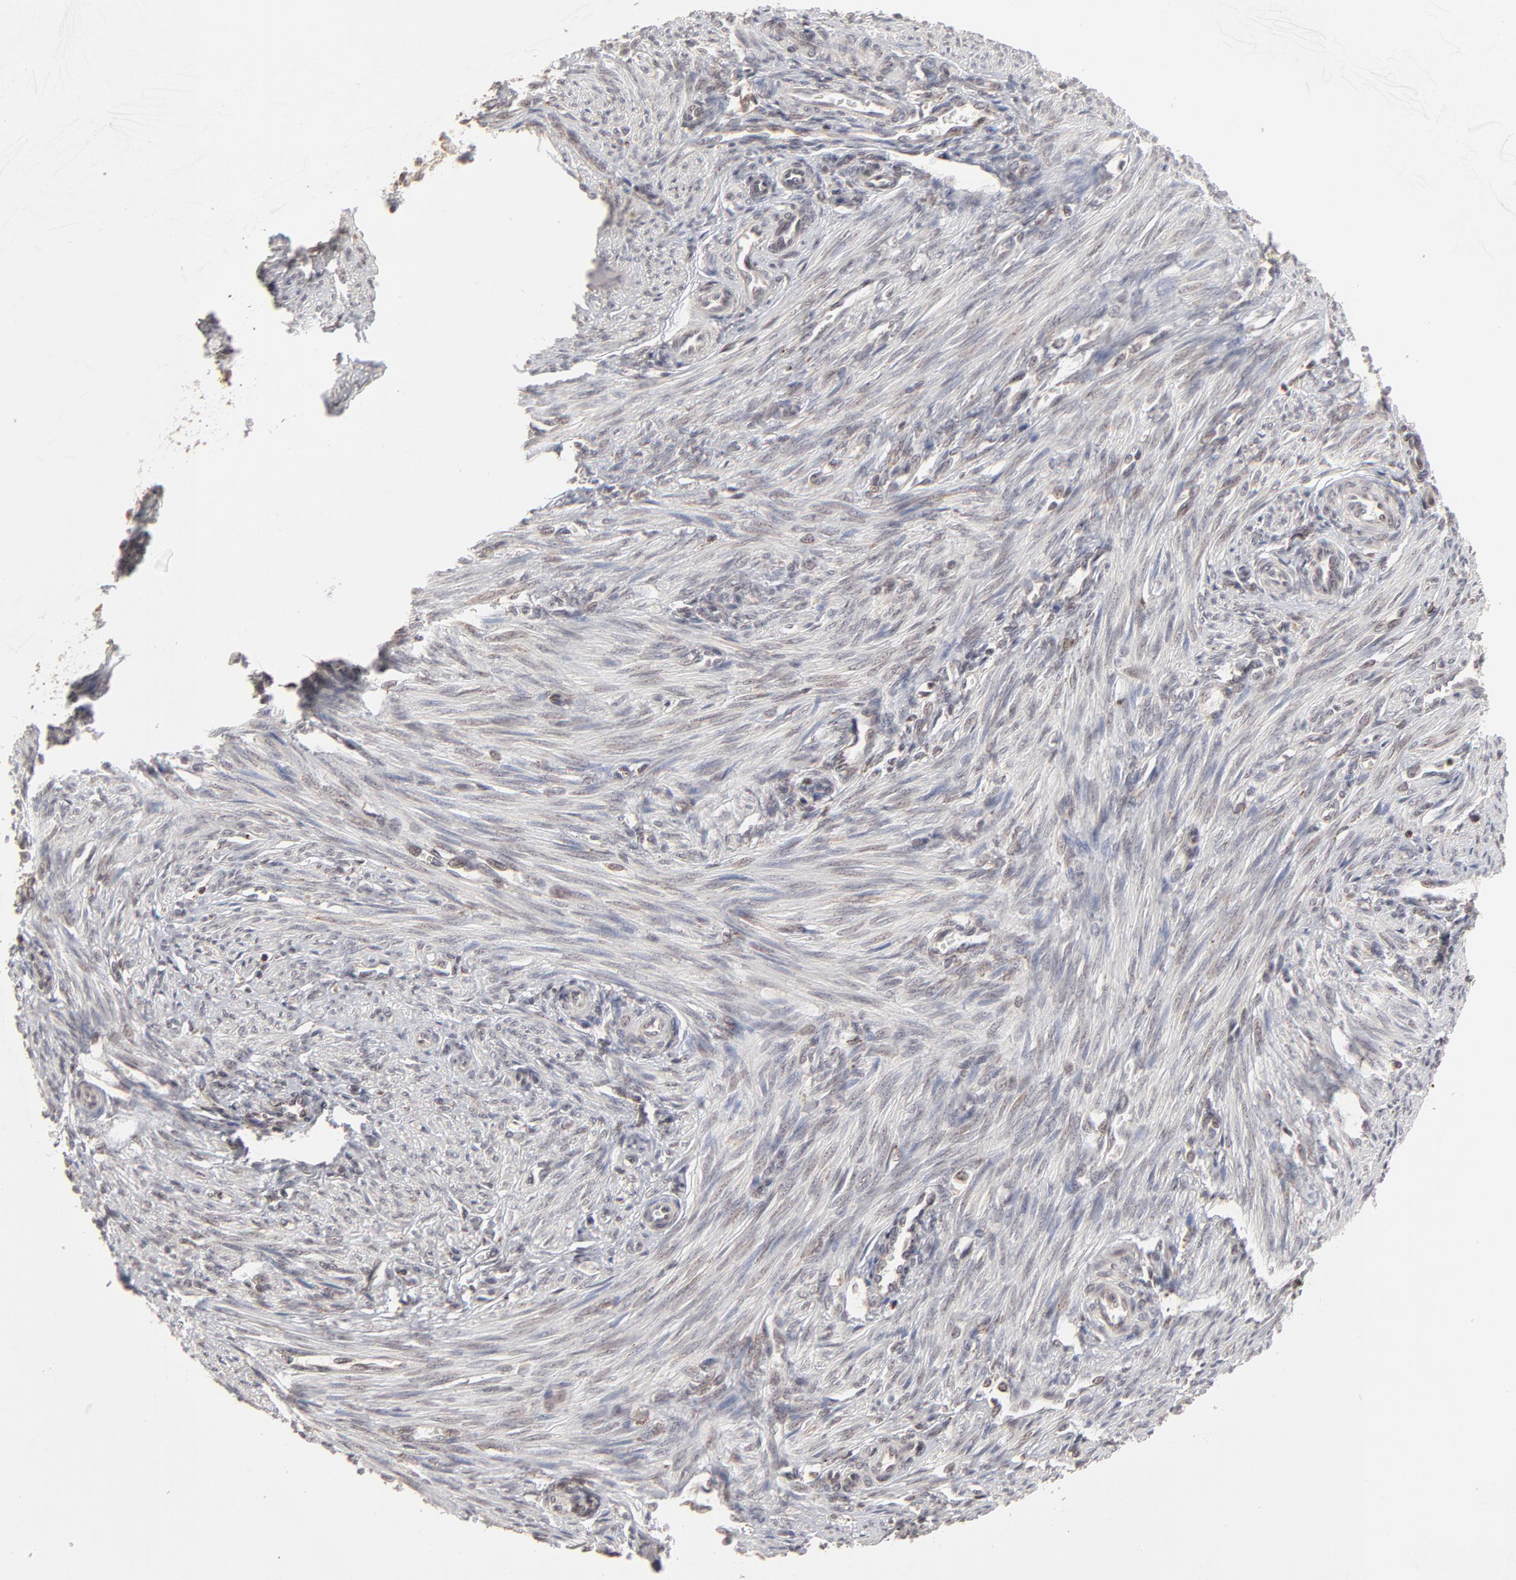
{"staining": {"intensity": "weak", "quantity": "25%-75%", "location": "nuclear"}, "tissue": "endometrium", "cell_type": "Cells in endometrial stroma", "image_type": "normal", "snomed": [{"axis": "morphology", "description": "Normal tissue, NOS"}, {"axis": "topography", "description": "Endometrium"}], "caption": "Unremarkable endometrium reveals weak nuclear positivity in about 25%-75% of cells in endometrial stroma, visualized by immunohistochemistry.", "gene": "ARIH1", "patient": {"sex": "female", "age": 27}}